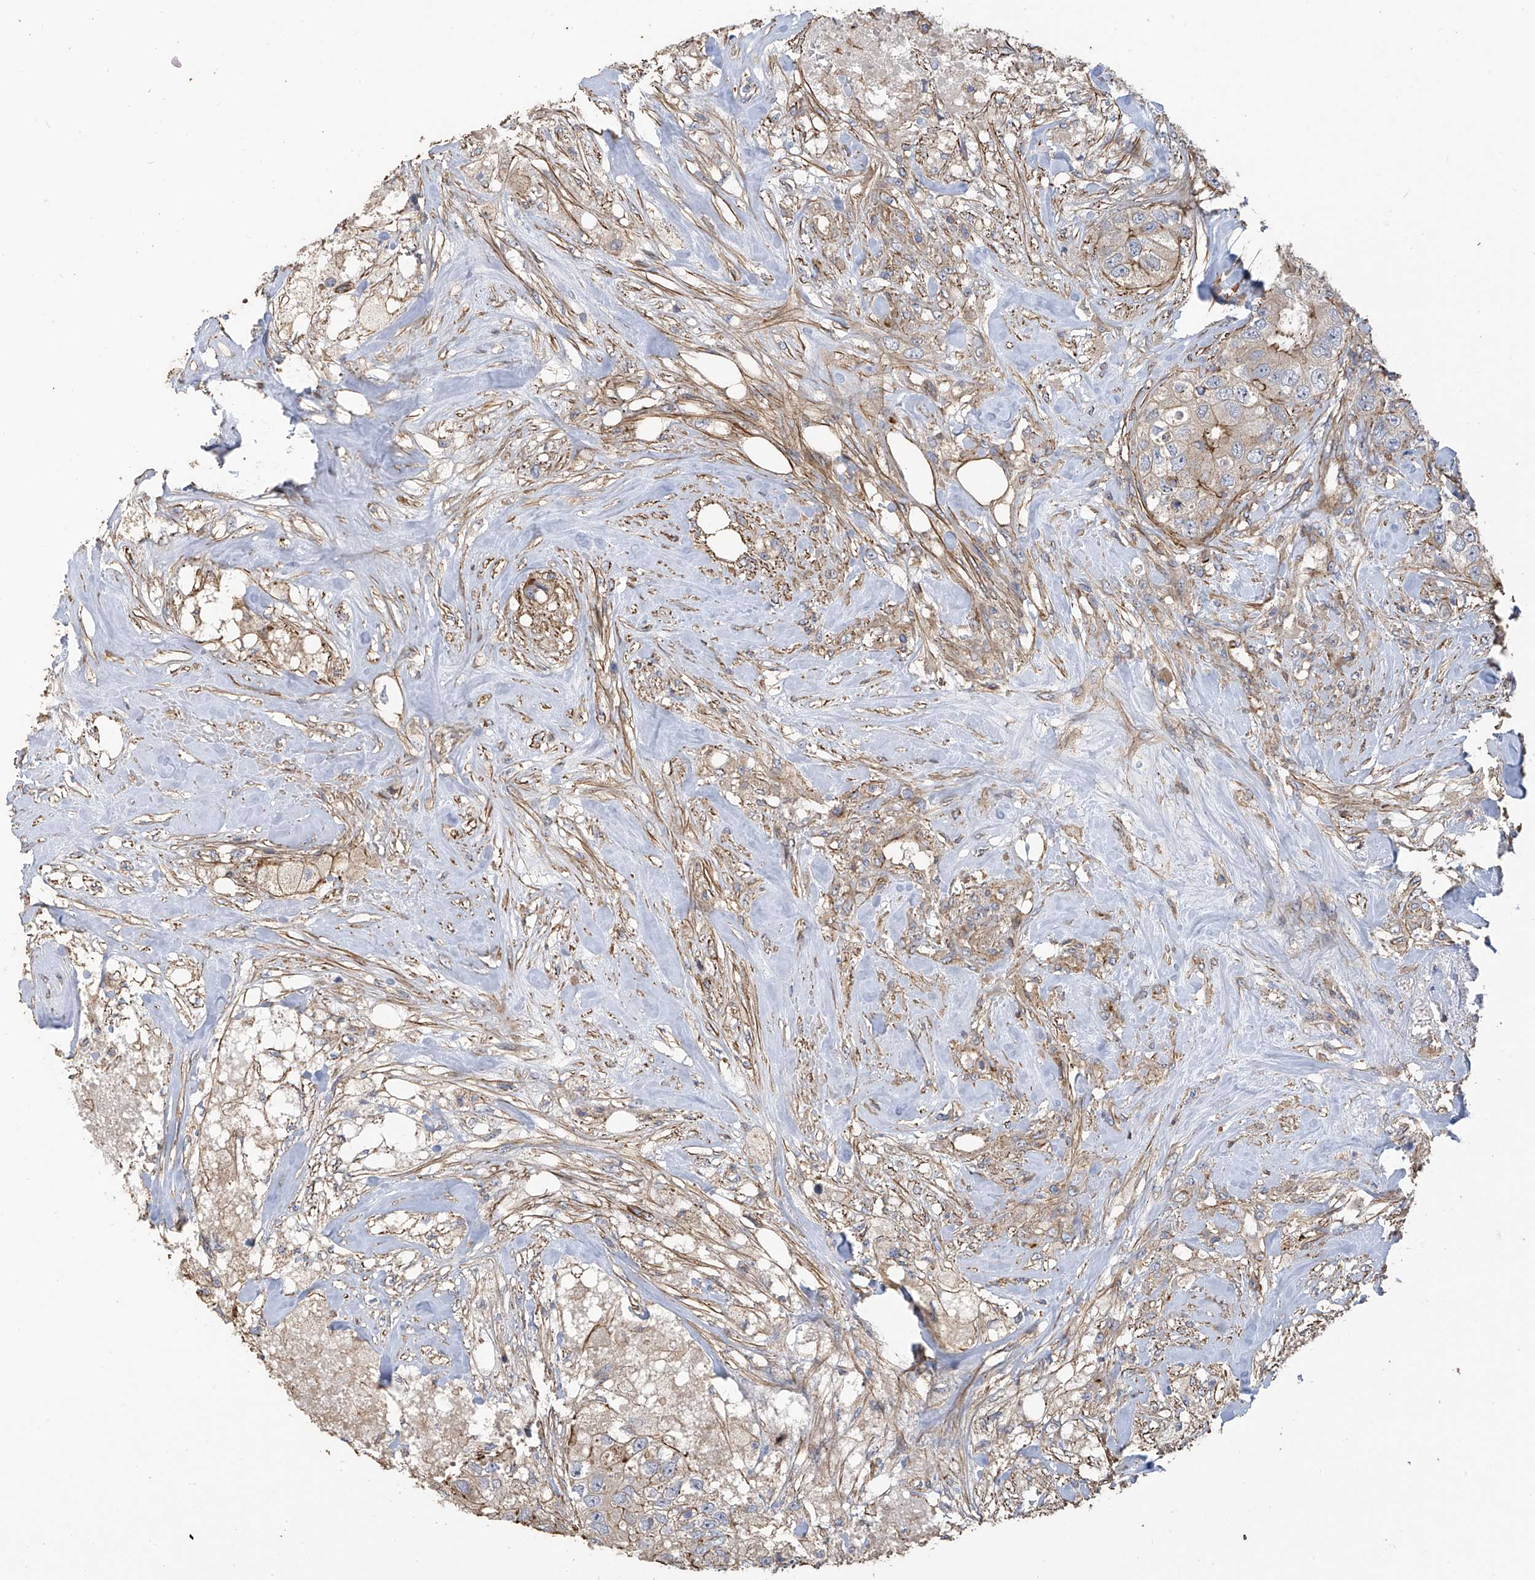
{"staining": {"intensity": "moderate", "quantity": "<25%", "location": "cytoplasmic/membranous"}, "tissue": "breast cancer", "cell_type": "Tumor cells", "image_type": "cancer", "snomed": [{"axis": "morphology", "description": "Duct carcinoma"}, {"axis": "topography", "description": "Breast"}], "caption": "Brown immunohistochemical staining in human breast intraductal carcinoma demonstrates moderate cytoplasmic/membranous staining in about <25% of tumor cells. (DAB (3,3'-diaminobenzidine) IHC with brightfield microscopy, high magnification).", "gene": "SLC43A3", "patient": {"sex": "female", "age": 62}}